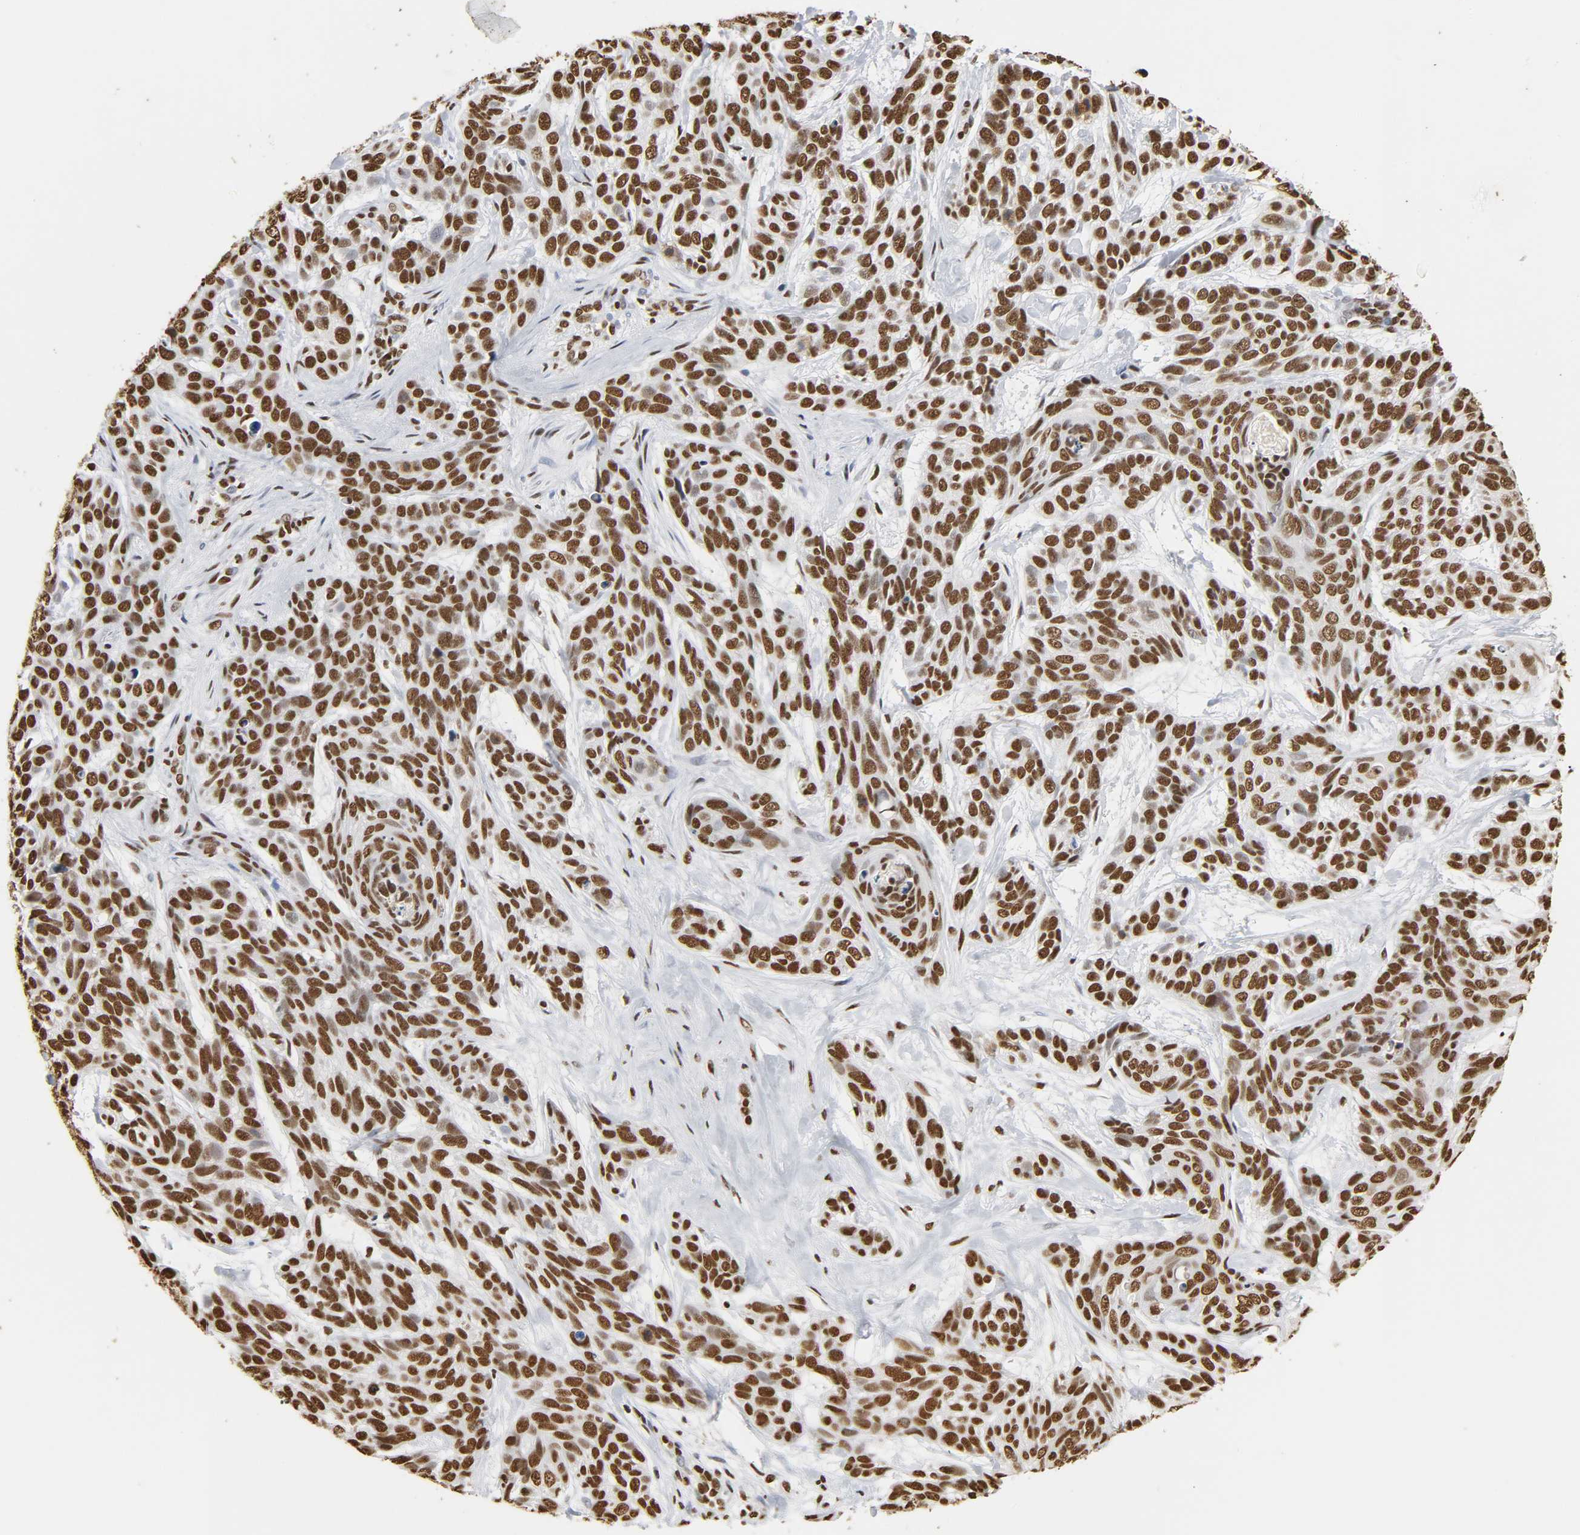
{"staining": {"intensity": "strong", "quantity": ">75%", "location": "nuclear"}, "tissue": "skin cancer", "cell_type": "Tumor cells", "image_type": "cancer", "snomed": [{"axis": "morphology", "description": "Basal cell carcinoma"}, {"axis": "topography", "description": "Skin"}], "caption": "Immunohistochemistry image of human skin basal cell carcinoma stained for a protein (brown), which shows high levels of strong nuclear staining in about >75% of tumor cells.", "gene": "HNRNPC", "patient": {"sex": "male", "age": 87}}